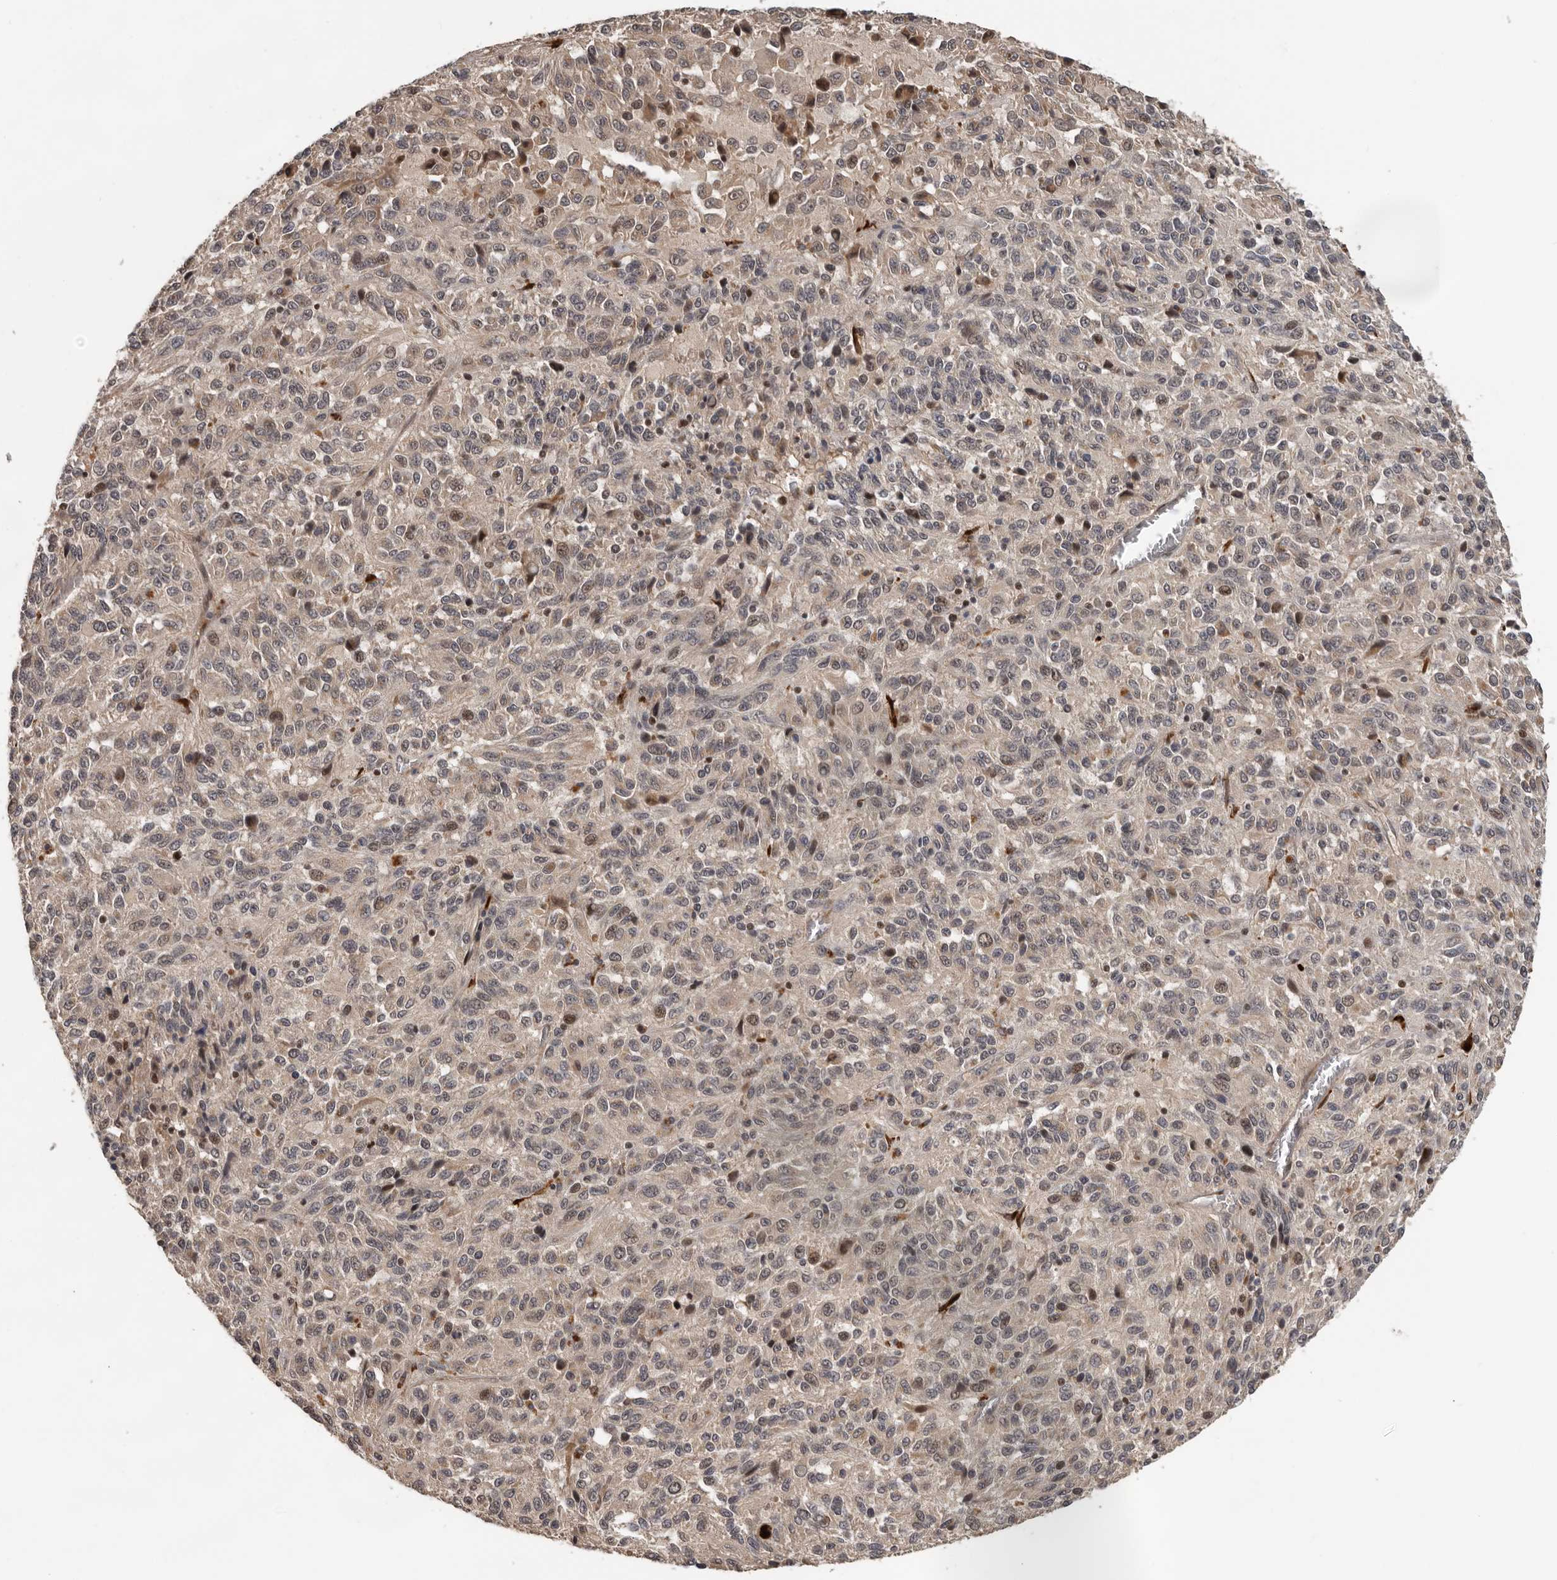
{"staining": {"intensity": "weak", "quantity": "25%-75%", "location": "nuclear"}, "tissue": "melanoma", "cell_type": "Tumor cells", "image_type": "cancer", "snomed": [{"axis": "morphology", "description": "Malignant melanoma, Metastatic site"}, {"axis": "topography", "description": "Lung"}], "caption": "Melanoma stained for a protein reveals weak nuclear positivity in tumor cells.", "gene": "HENMT1", "patient": {"sex": "male", "age": 64}}